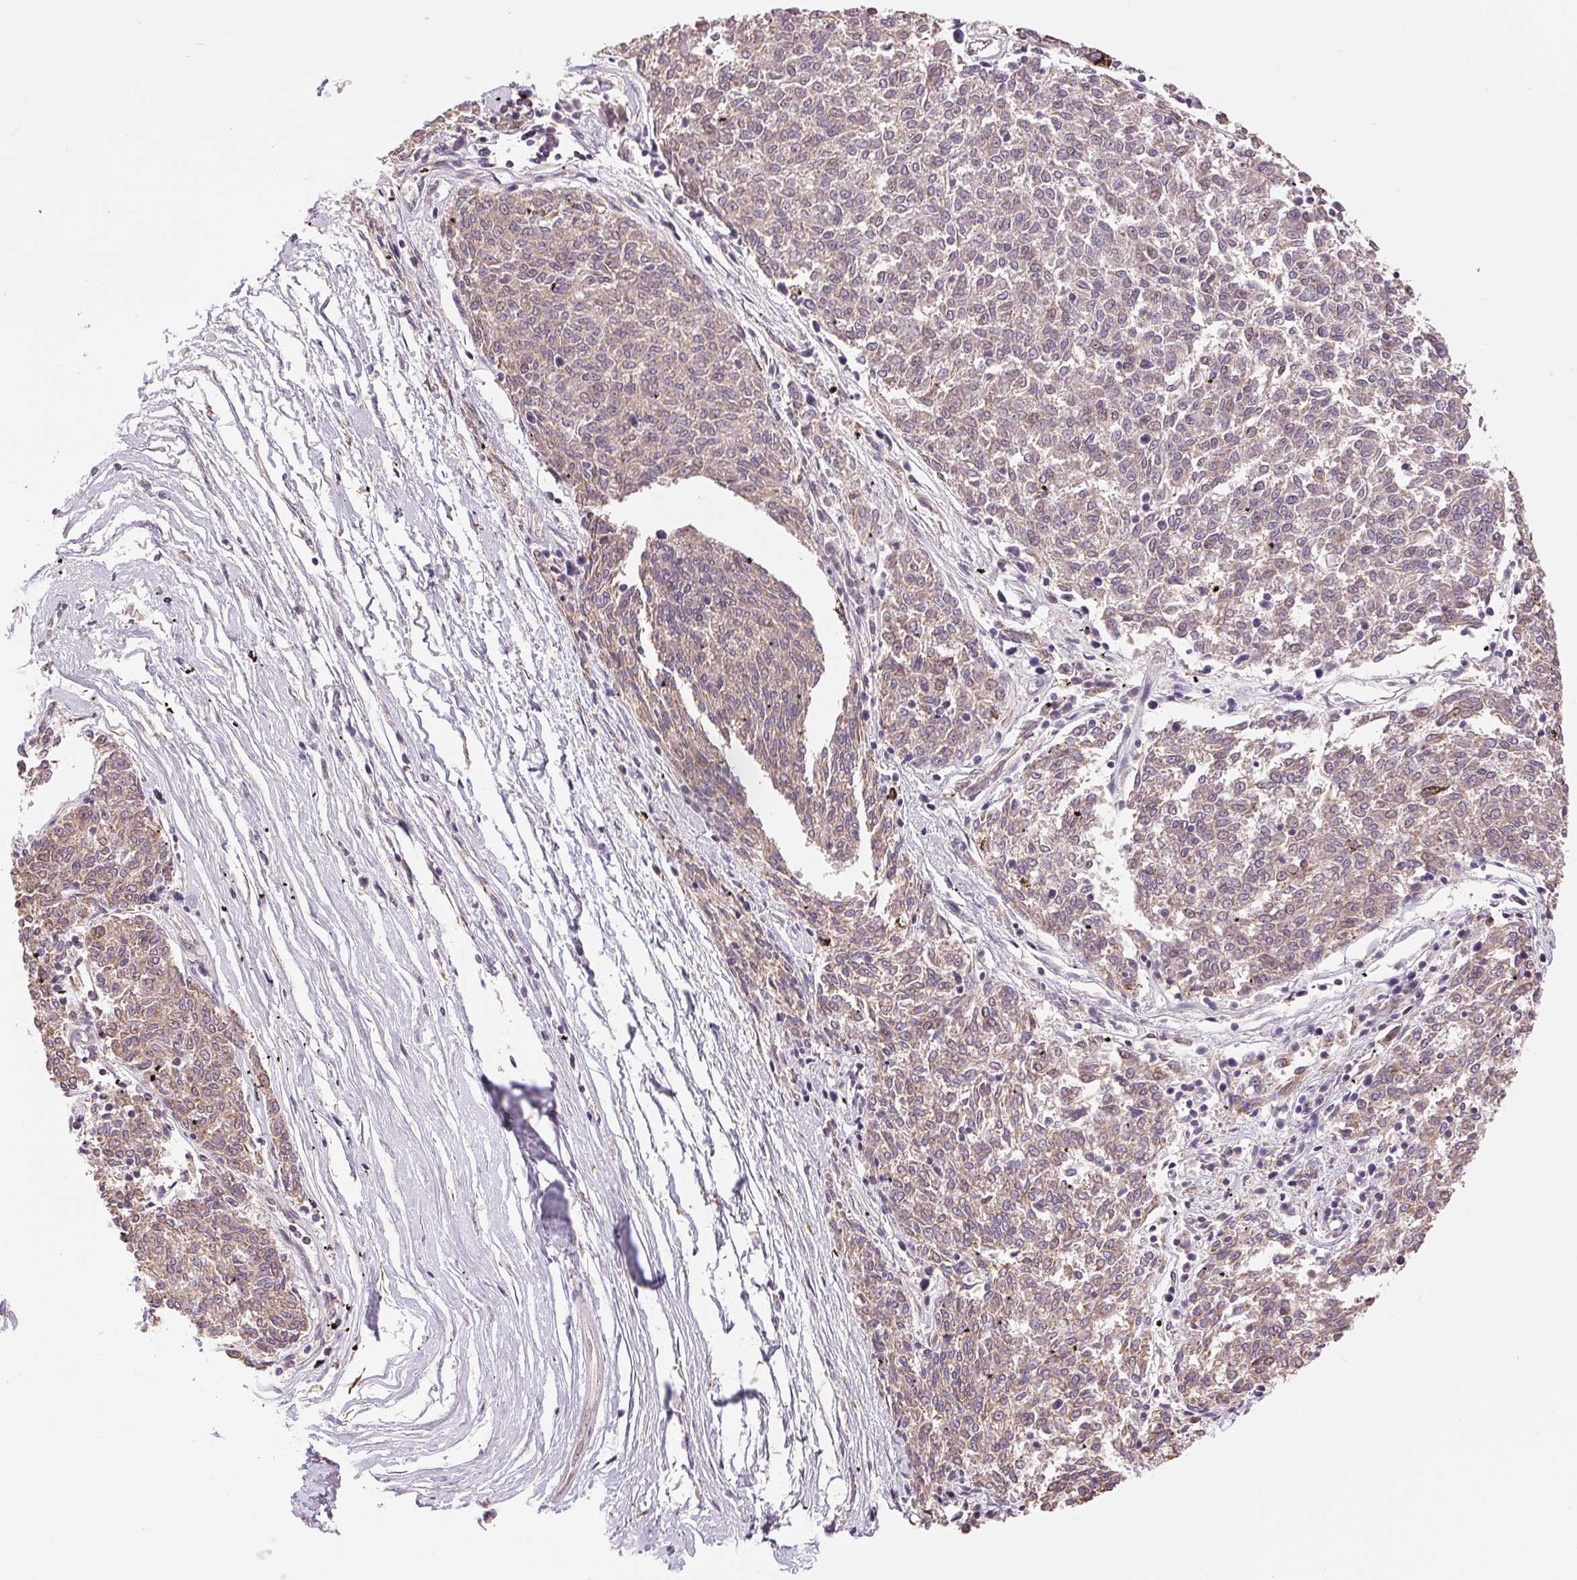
{"staining": {"intensity": "weak", "quantity": "25%-75%", "location": "cytoplasmic/membranous"}, "tissue": "melanoma", "cell_type": "Tumor cells", "image_type": "cancer", "snomed": [{"axis": "morphology", "description": "Malignant melanoma, NOS"}, {"axis": "topography", "description": "Skin"}], "caption": "The immunohistochemical stain shows weak cytoplasmic/membranous staining in tumor cells of melanoma tissue. The staining is performed using DAB brown chromogen to label protein expression. The nuclei are counter-stained blue using hematoxylin.", "gene": "DGUOK", "patient": {"sex": "female", "age": 72}}